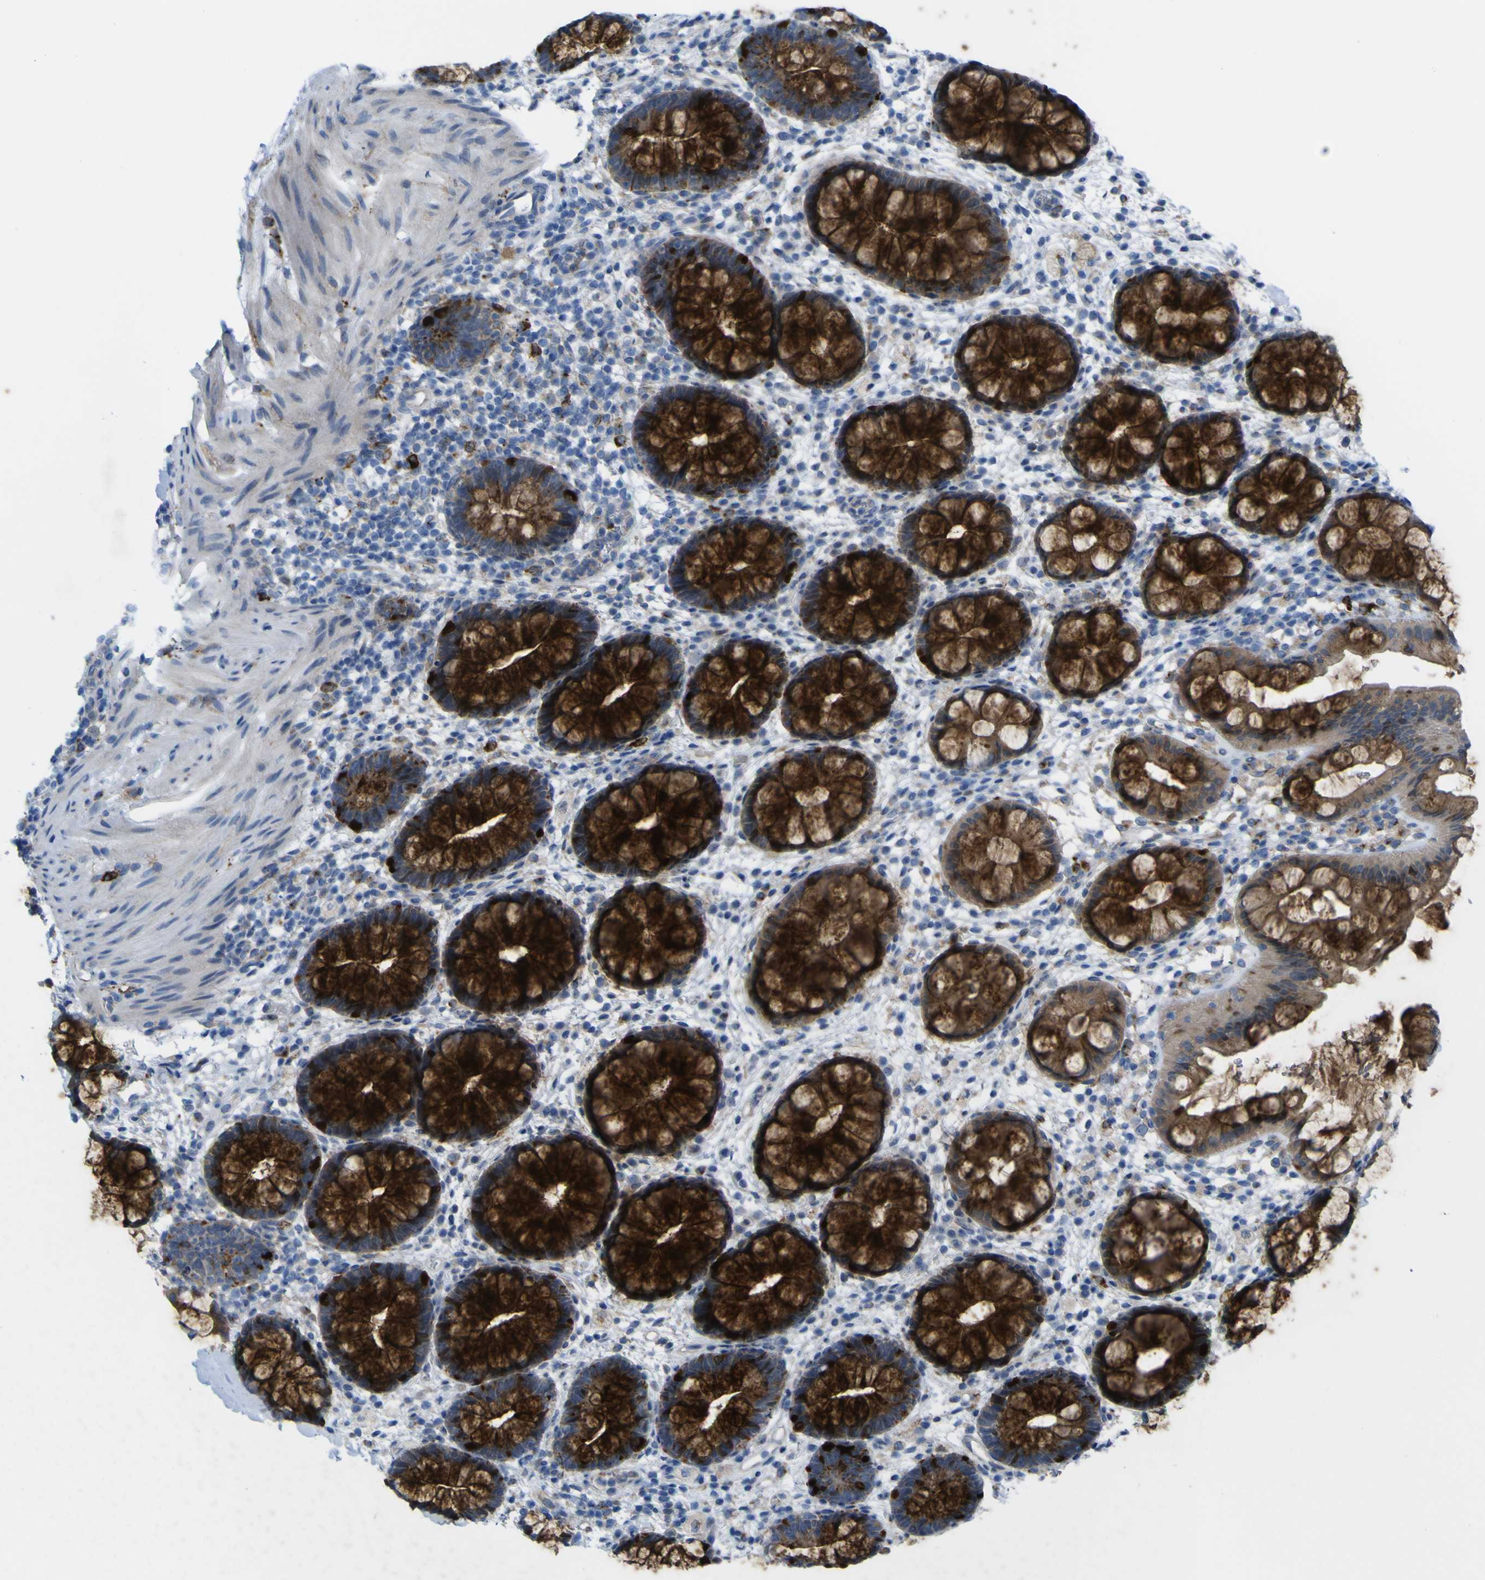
{"staining": {"intensity": "strong", "quantity": ">75%", "location": "cytoplasmic/membranous"}, "tissue": "rectum", "cell_type": "Glandular cells", "image_type": "normal", "snomed": [{"axis": "morphology", "description": "Normal tissue, NOS"}, {"axis": "topography", "description": "Rectum"}], "caption": "Brown immunohistochemical staining in normal human rectum demonstrates strong cytoplasmic/membranous staining in approximately >75% of glandular cells.", "gene": "CST3", "patient": {"sex": "female", "age": 24}}